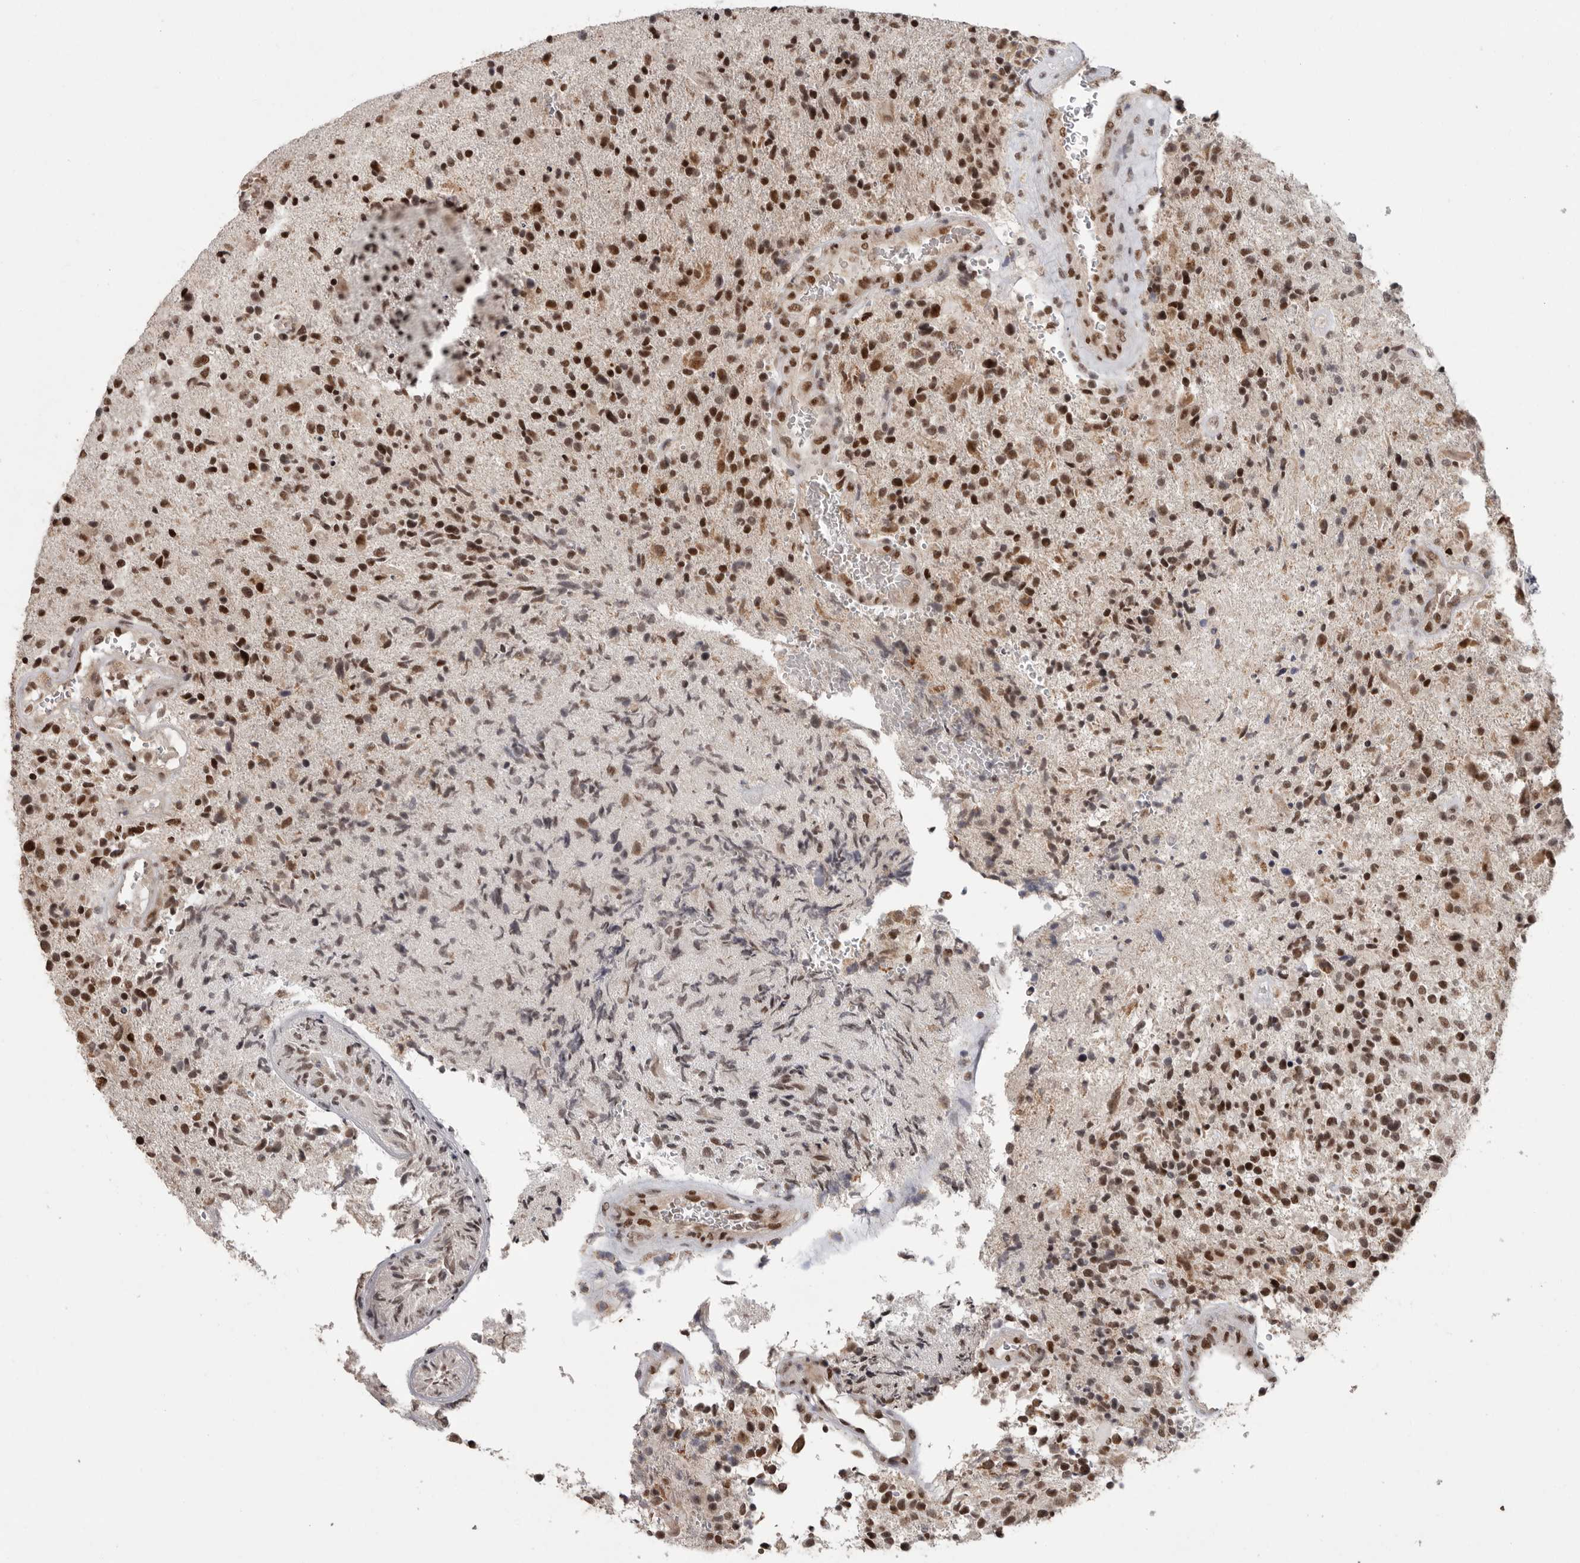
{"staining": {"intensity": "strong", "quantity": "25%-75%", "location": "nuclear"}, "tissue": "glioma", "cell_type": "Tumor cells", "image_type": "cancer", "snomed": [{"axis": "morphology", "description": "Glioma, malignant, High grade"}, {"axis": "topography", "description": "Brain"}], "caption": "DAB (3,3'-diaminobenzidine) immunohistochemical staining of human malignant glioma (high-grade) displays strong nuclear protein expression in approximately 25%-75% of tumor cells.", "gene": "PPP1R10", "patient": {"sex": "male", "age": 72}}